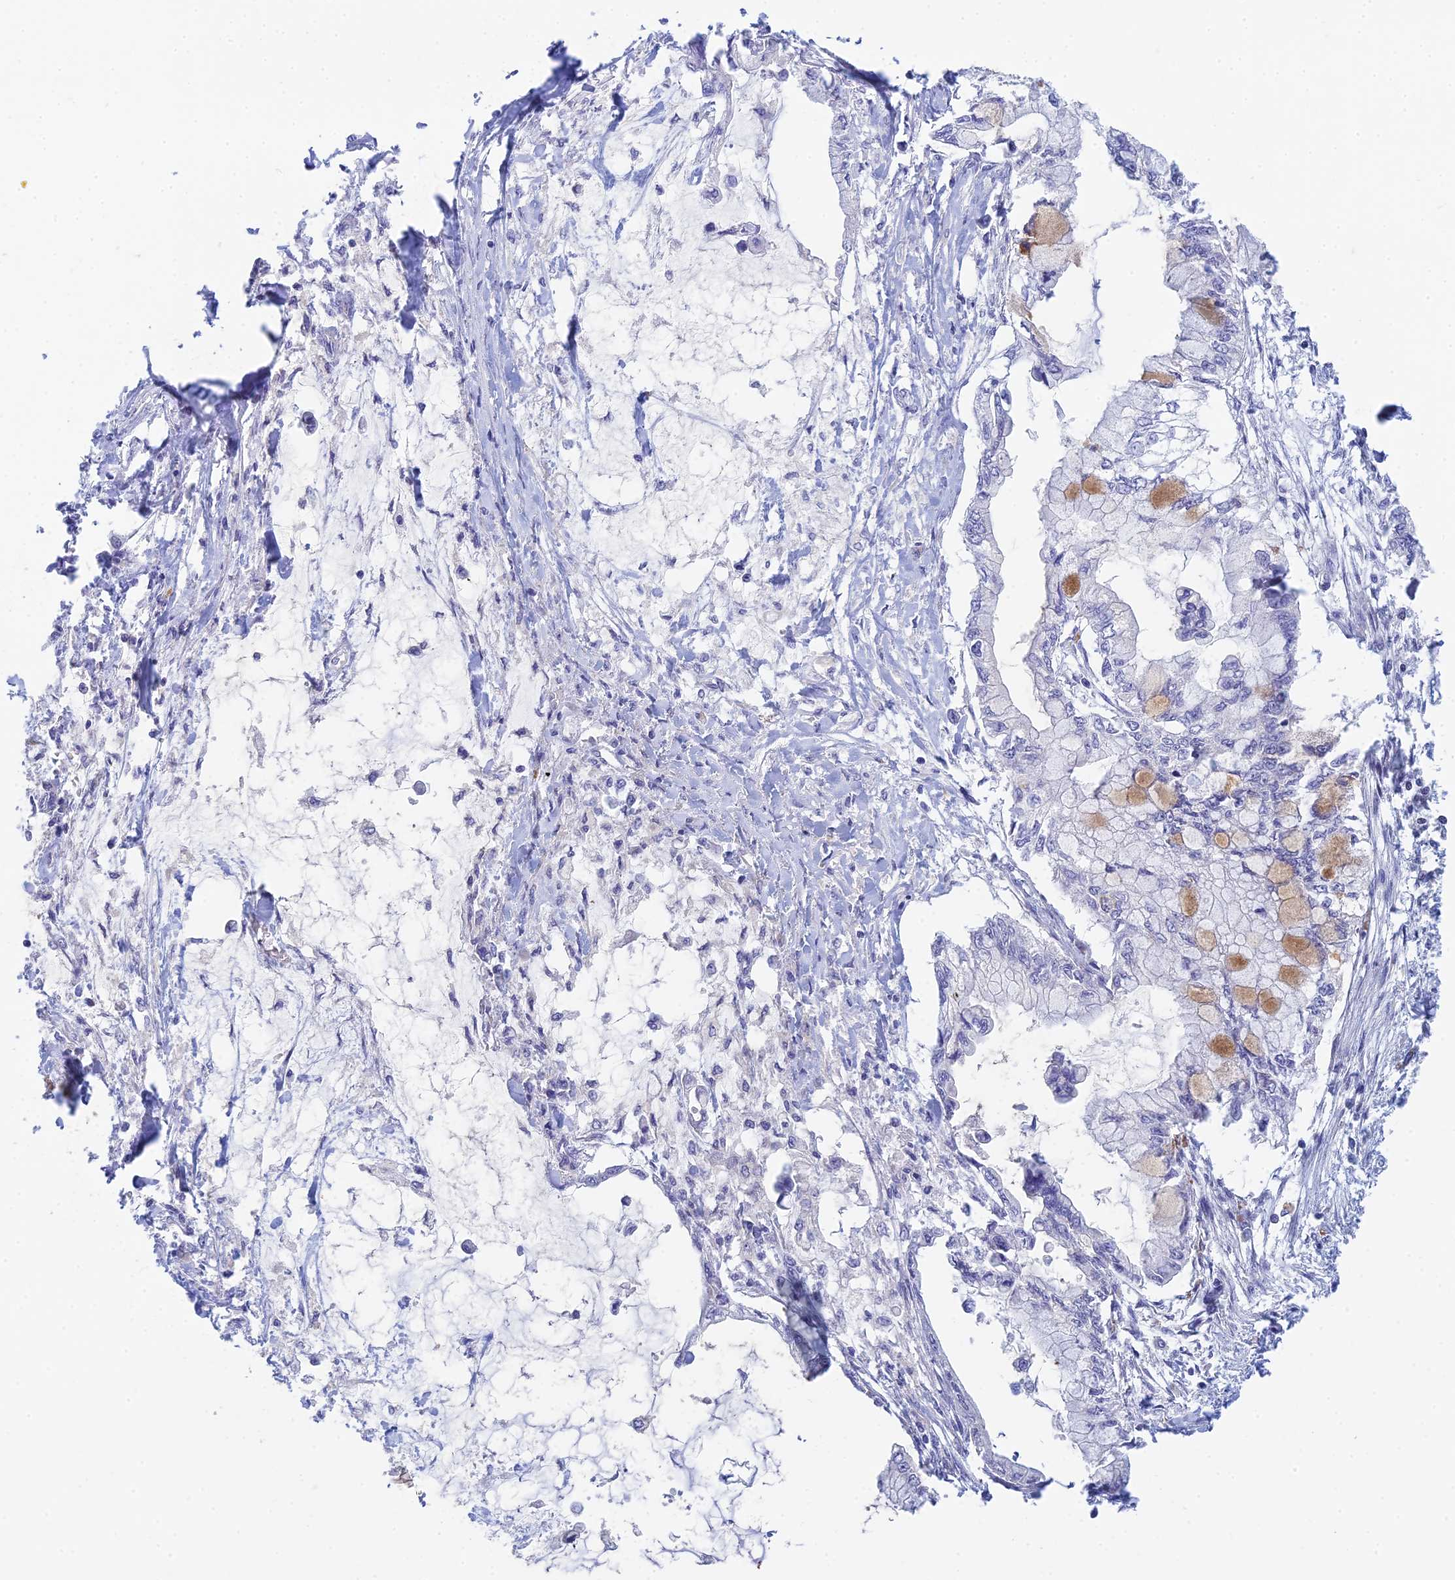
{"staining": {"intensity": "weak", "quantity": "<25%", "location": "cytoplasmic/membranous"}, "tissue": "pancreatic cancer", "cell_type": "Tumor cells", "image_type": "cancer", "snomed": [{"axis": "morphology", "description": "Adenocarcinoma, NOS"}, {"axis": "topography", "description": "Pancreas"}], "caption": "There is no significant positivity in tumor cells of adenocarcinoma (pancreatic).", "gene": "METTL26", "patient": {"sex": "male", "age": 48}}